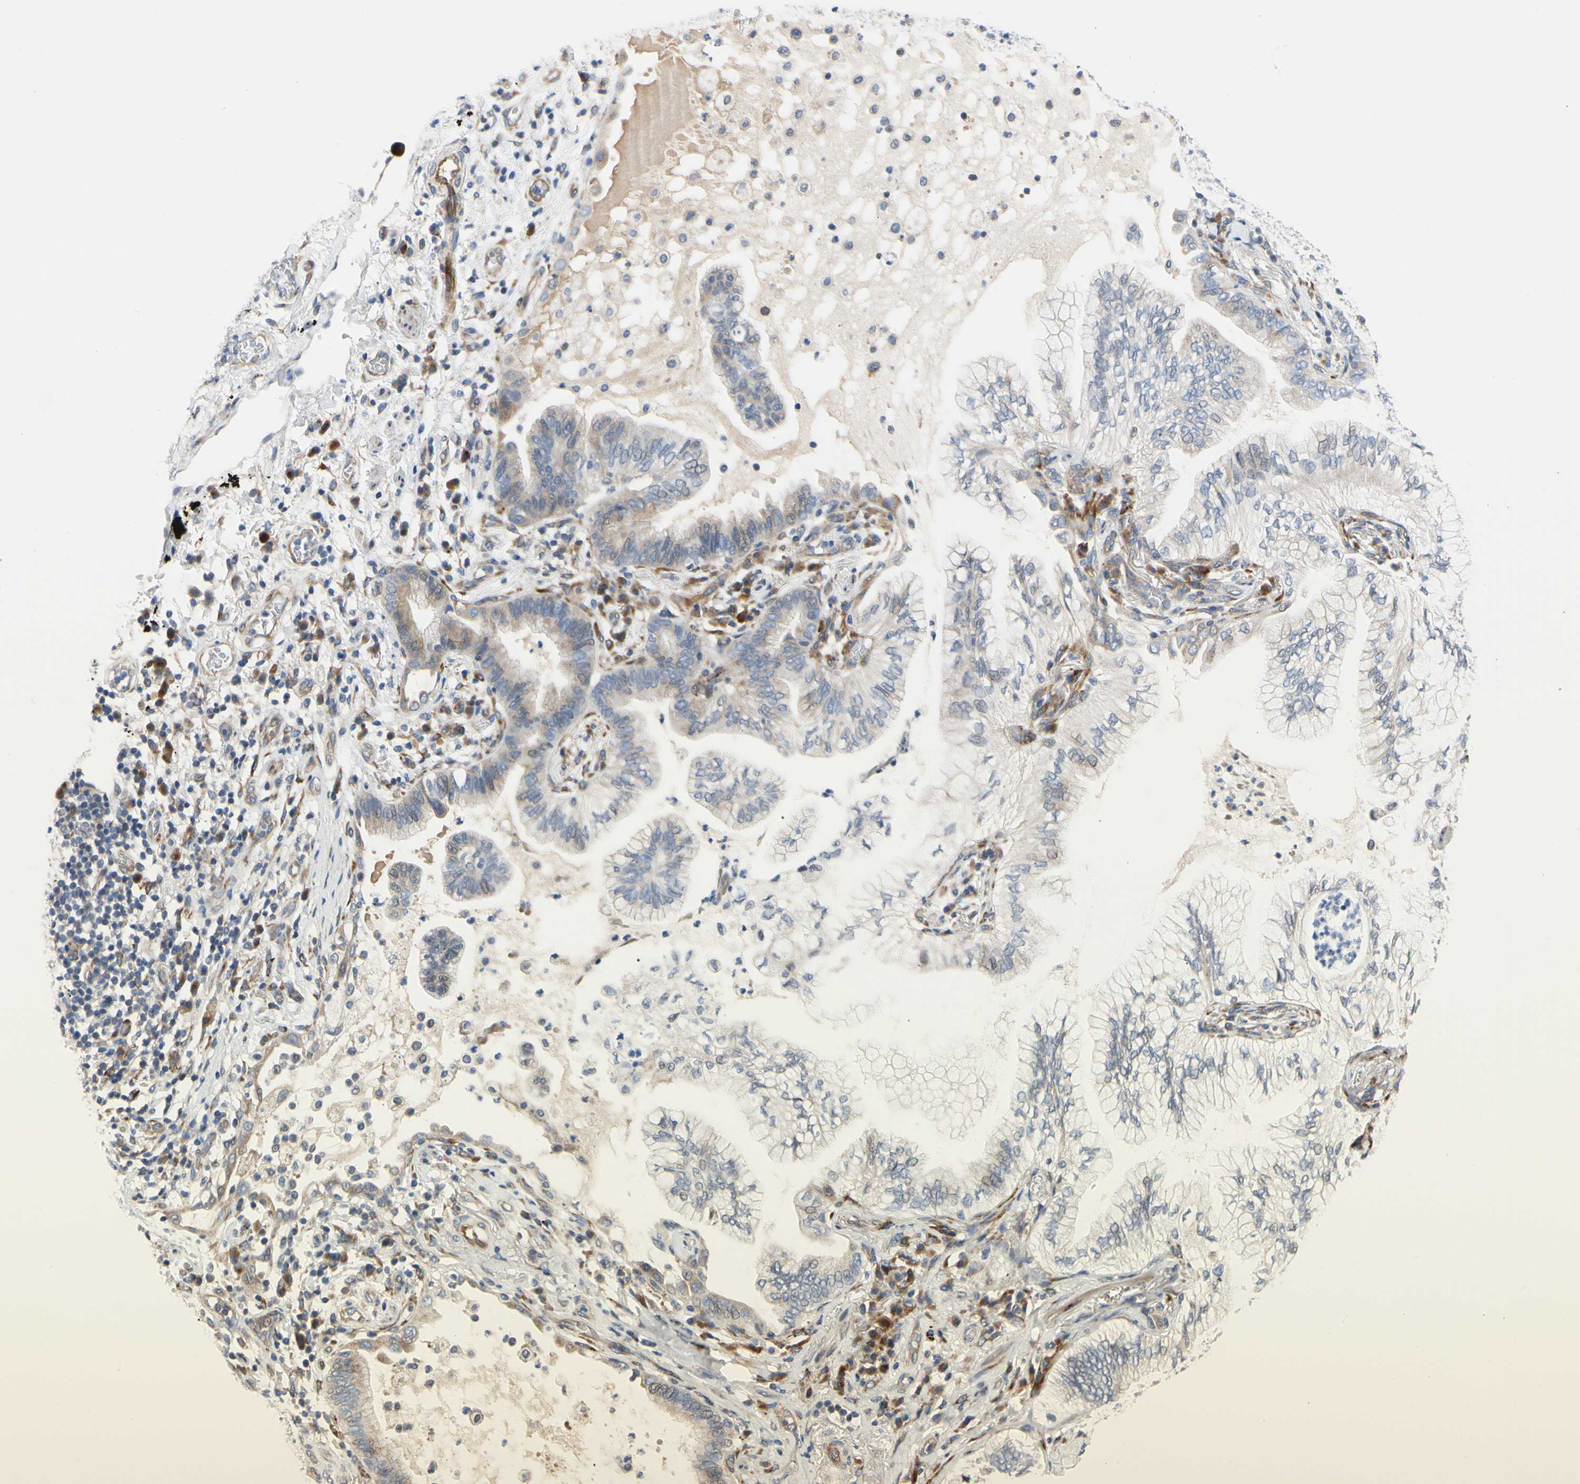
{"staining": {"intensity": "weak", "quantity": "<25%", "location": "cytoplasmic/membranous"}, "tissue": "lung cancer", "cell_type": "Tumor cells", "image_type": "cancer", "snomed": [{"axis": "morphology", "description": "Normal tissue, NOS"}, {"axis": "morphology", "description": "Adenocarcinoma, NOS"}, {"axis": "topography", "description": "Bronchus"}, {"axis": "topography", "description": "Lung"}], "caption": "Immunohistochemistry (IHC) of human adenocarcinoma (lung) reveals no staining in tumor cells.", "gene": "ZNF236", "patient": {"sex": "female", "age": 70}}